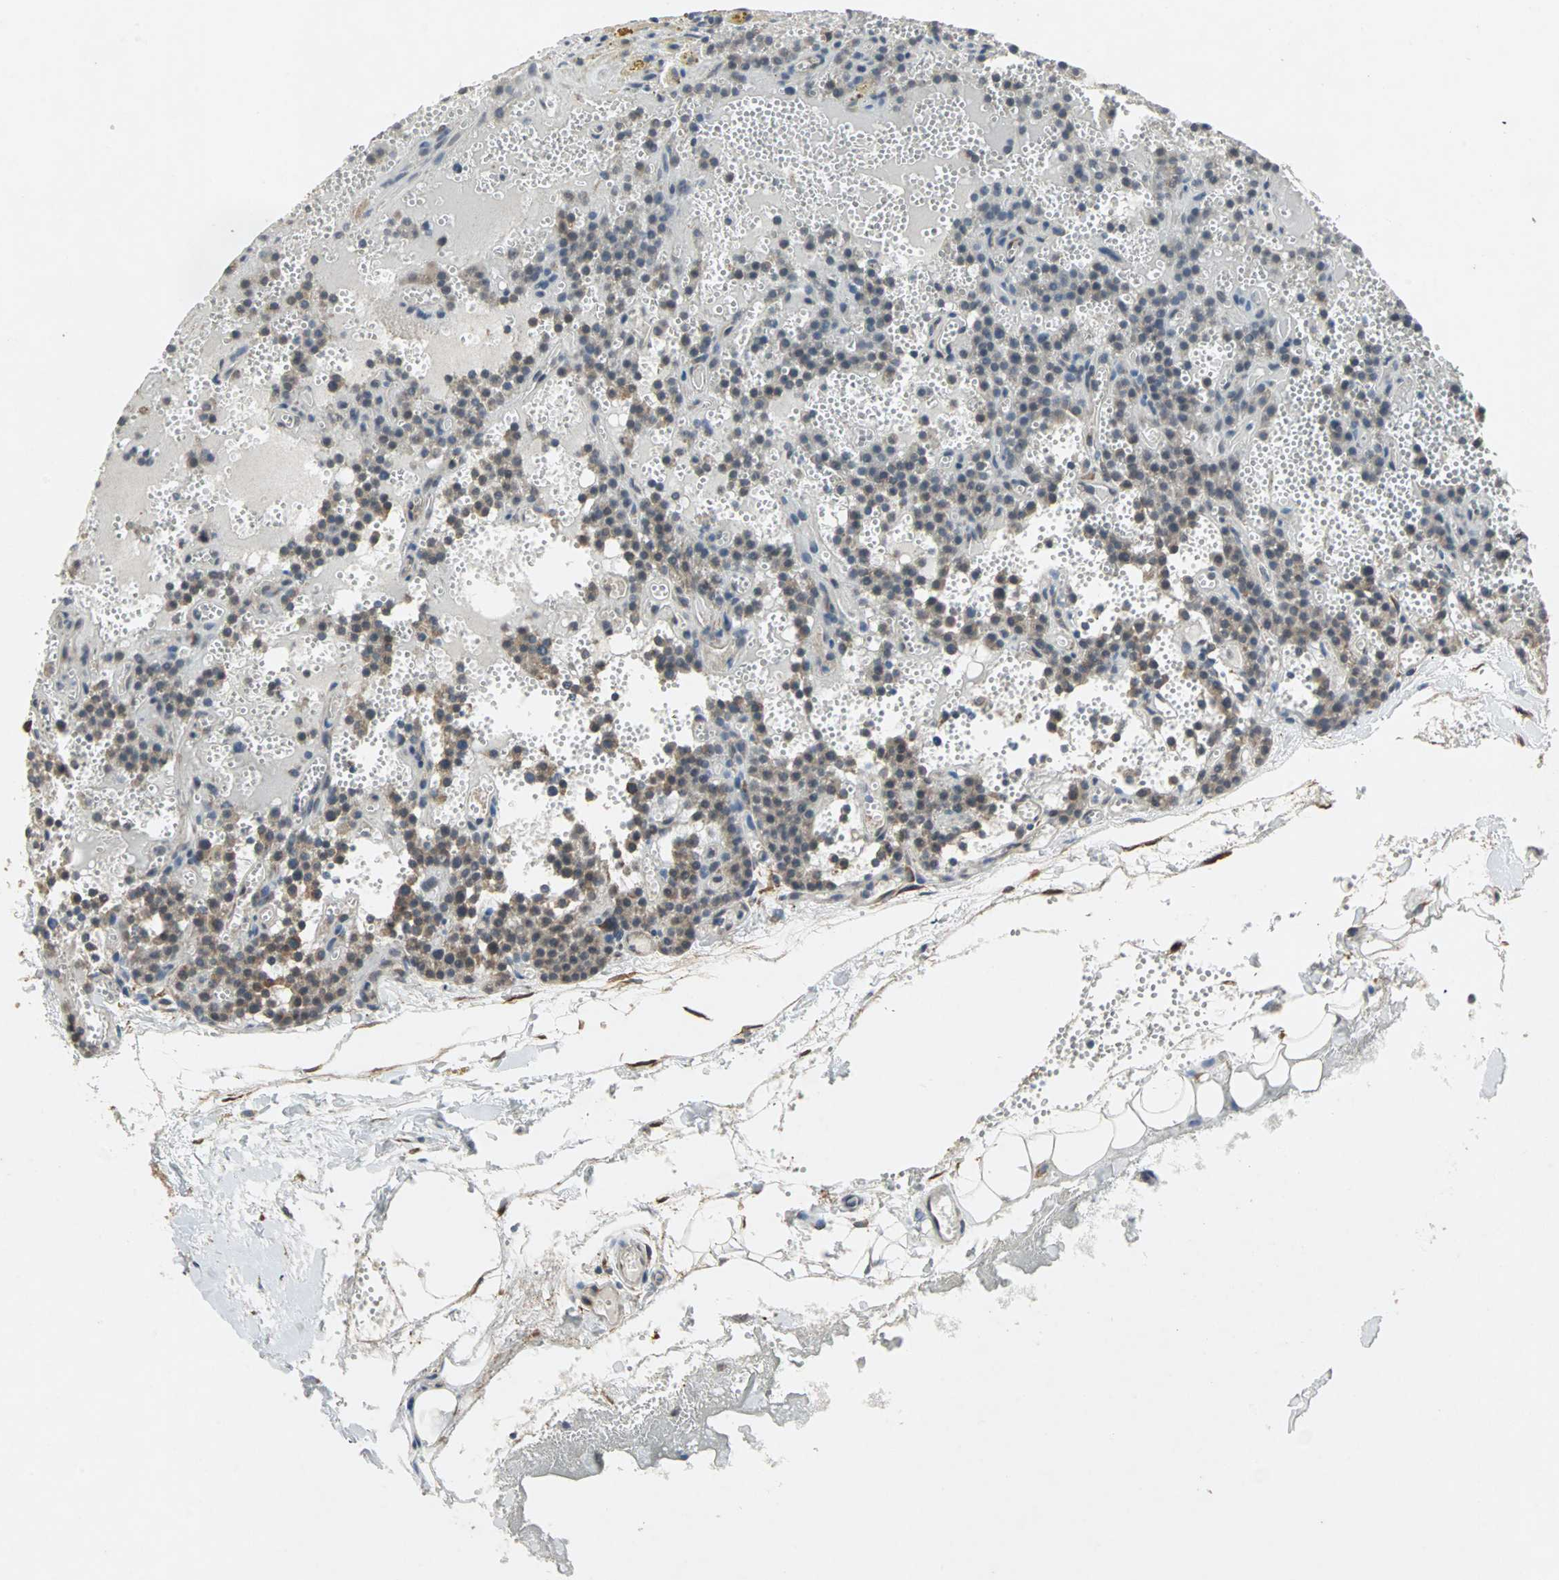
{"staining": {"intensity": "weak", "quantity": "25%-75%", "location": "cytoplasmic/membranous"}, "tissue": "parathyroid gland", "cell_type": "Glandular cells", "image_type": "normal", "snomed": [{"axis": "morphology", "description": "Normal tissue, NOS"}, {"axis": "topography", "description": "Parathyroid gland"}], "caption": "Immunohistochemistry (IHC) staining of unremarkable parathyroid gland, which reveals low levels of weak cytoplasmic/membranous positivity in approximately 25%-75% of glandular cells indicating weak cytoplasmic/membranous protein expression. The staining was performed using DAB (brown) for protein detection and nuclei were counterstained in hematoxylin (blue).", "gene": "TRPV4", "patient": {"sex": "male", "age": 25}}